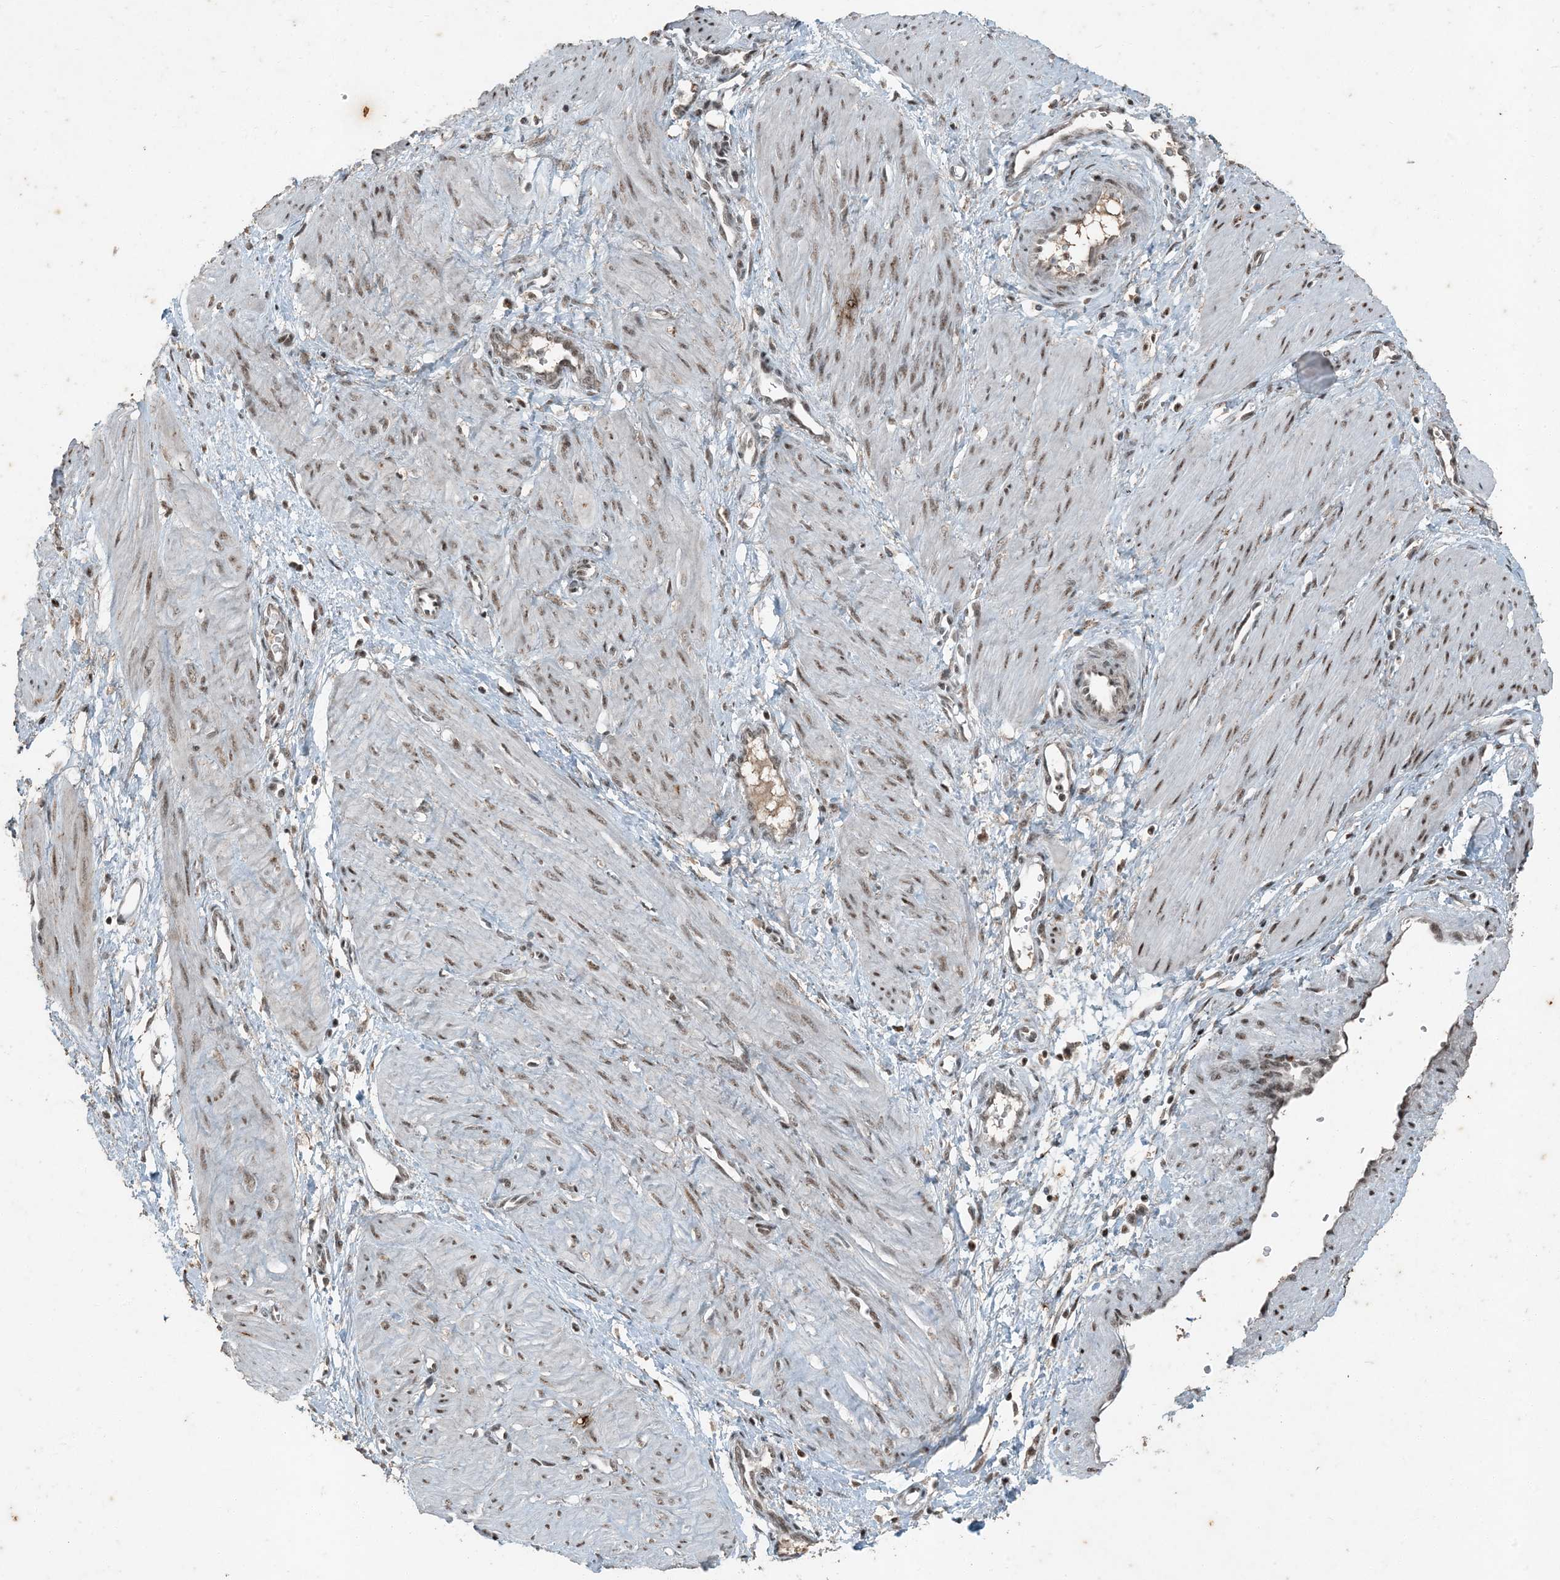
{"staining": {"intensity": "moderate", "quantity": ">75%", "location": "nuclear"}, "tissue": "smooth muscle", "cell_type": "Smooth muscle cells", "image_type": "normal", "snomed": [{"axis": "morphology", "description": "Normal tissue, NOS"}, {"axis": "topography", "description": "Endometrium"}], "caption": "A brown stain highlights moderate nuclear expression of a protein in smooth muscle cells of benign smooth muscle. (DAB (3,3'-diaminobenzidine) = brown stain, brightfield microscopy at high magnification).", "gene": "TADA2B", "patient": {"sex": "female", "age": 33}}